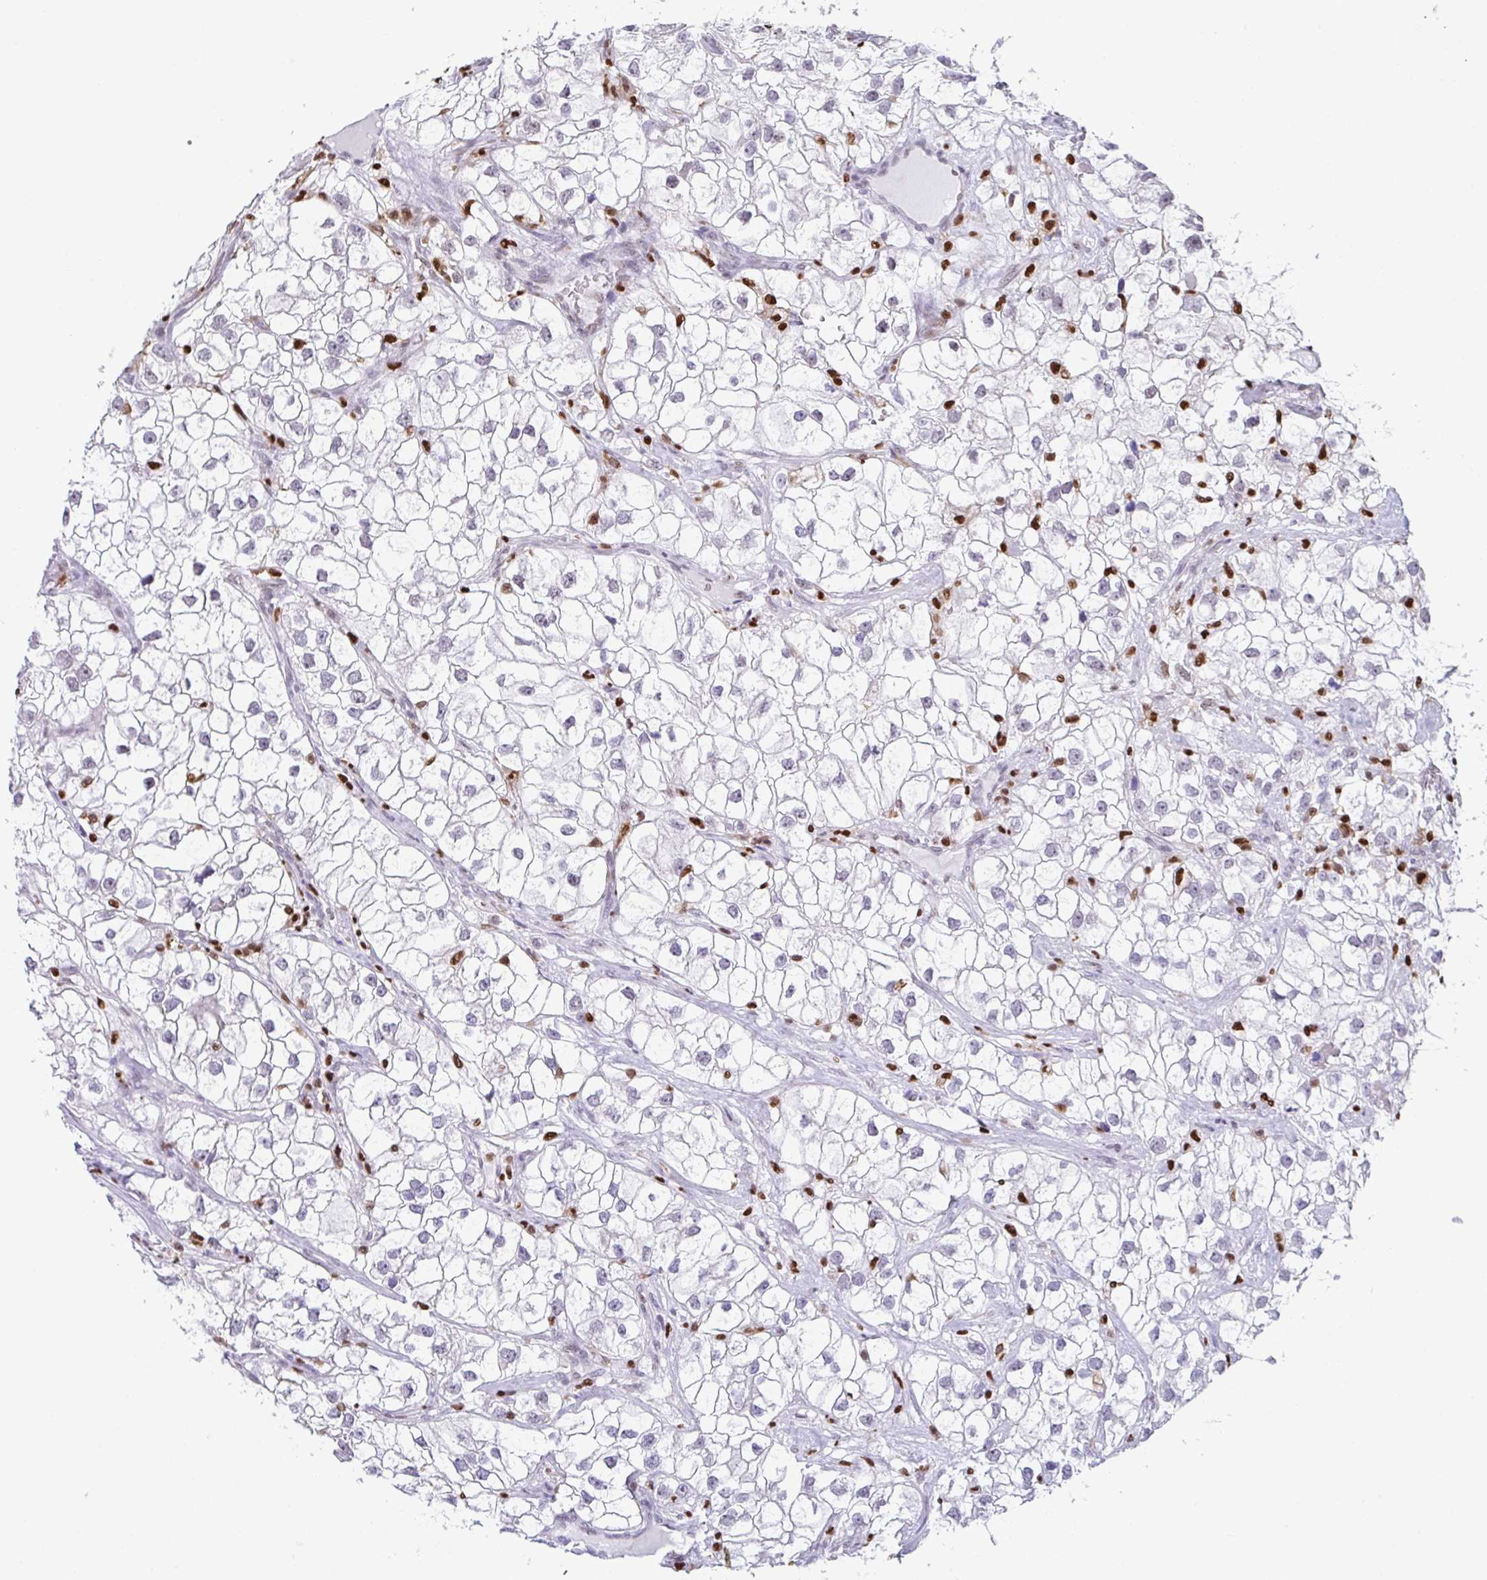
{"staining": {"intensity": "negative", "quantity": "none", "location": "none"}, "tissue": "renal cancer", "cell_type": "Tumor cells", "image_type": "cancer", "snomed": [{"axis": "morphology", "description": "Adenocarcinoma, NOS"}, {"axis": "topography", "description": "Kidney"}], "caption": "An immunohistochemistry (IHC) histopathology image of adenocarcinoma (renal) is shown. There is no staining in tumor cells of adenocarcinoma (renal). Brightfield microscopy of immunohistochemistry (IHC) stained with DAB (3,3'-diaminobenzidine) (brown) and hematoxylin (blue), captured at high magnification.", "gene": "BTBD10", "patient": {"sex": "male", "age": 59}}